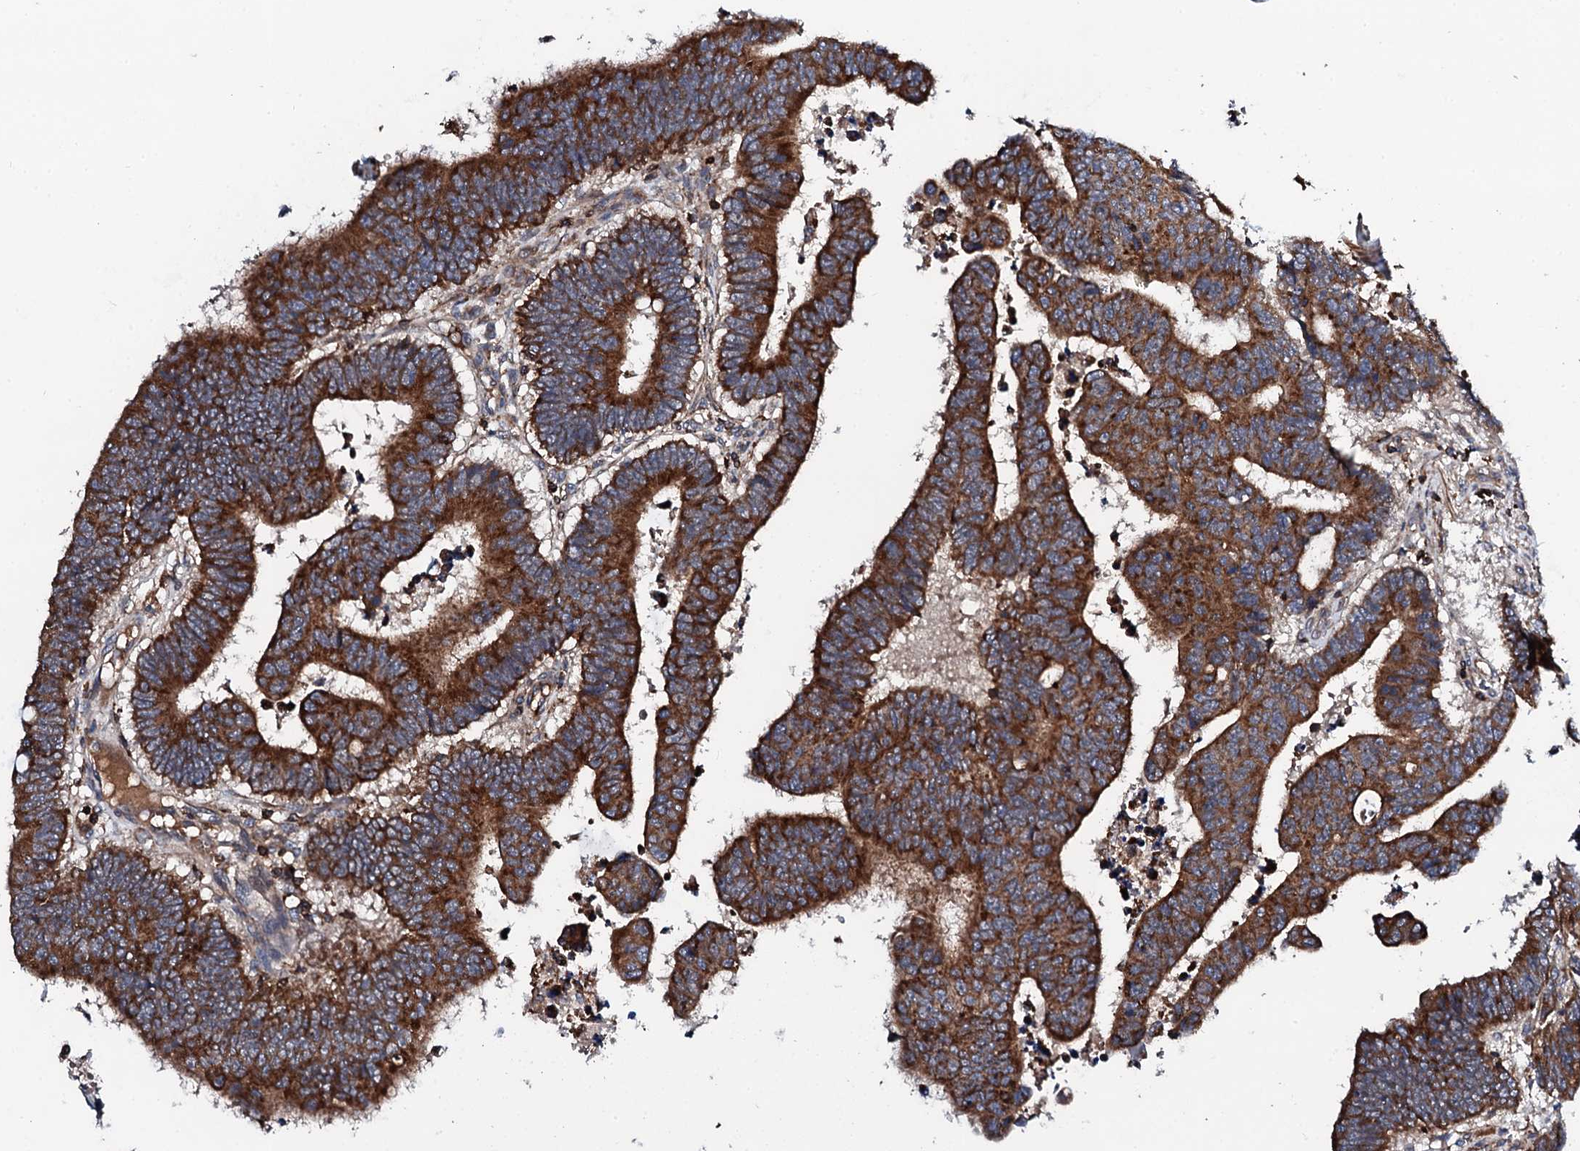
{"staining": {"intensity": "strong", "quantity": ">75%", "location": "cytoplasmic/membranous"}, "tissue": "colorectal cancer", "cell_type": "Tumor cells", "image_type": "cancer", "snomed": [{"axis": "morphology", "description": "Adenocarcinoma, NOS"}, {"axis": "topography", "description": "Rectum"}], "caption": "The image exhibits a brown stain indicating the presence of a protein in the cytoplasmic/membranous of tumor cells in colorectal cancer (adenocarcinoma).", "gene": "COG4", "patient": {"sex": "male", "age": 84}}